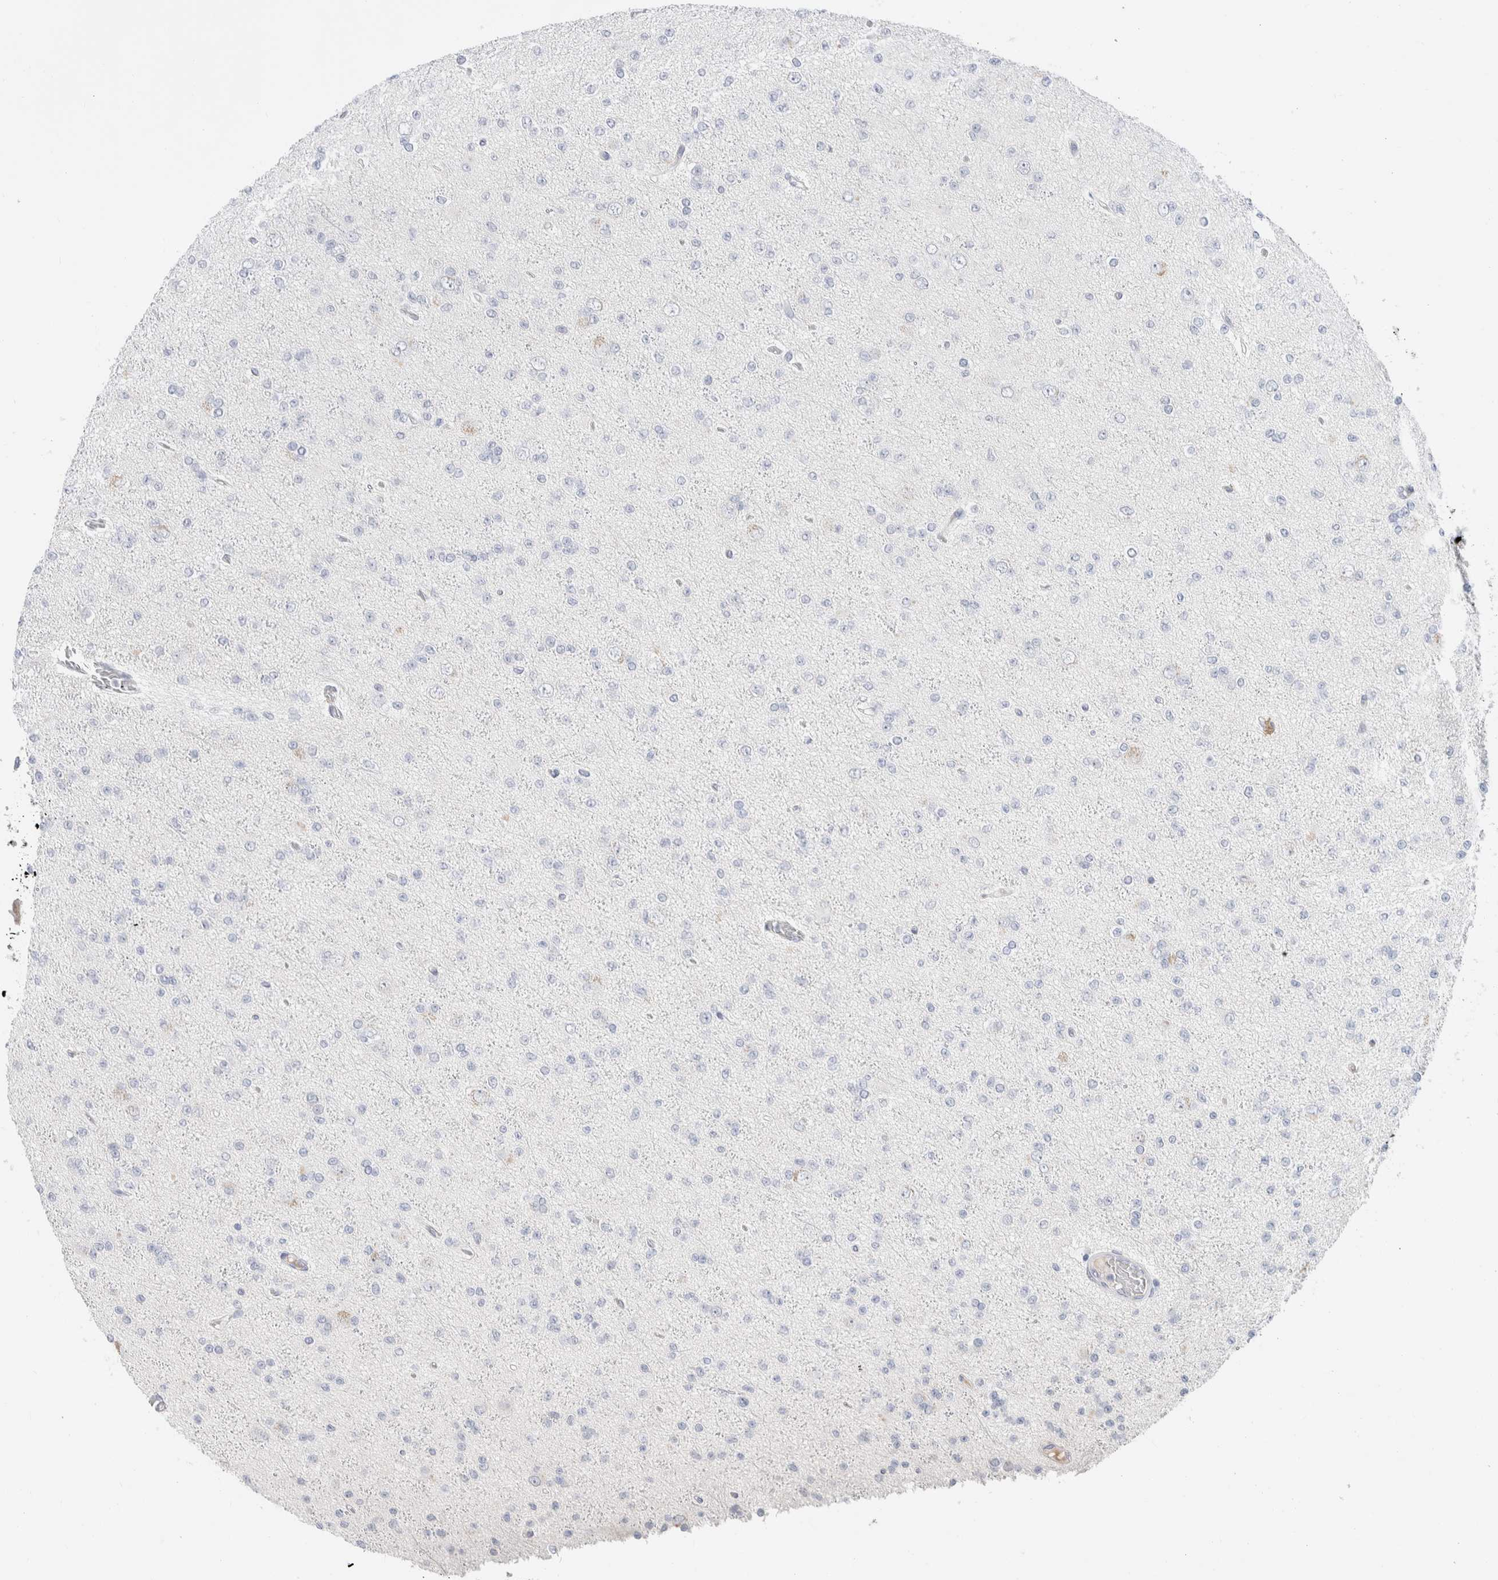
{"staining": {"intensity": "negative", "quantity": "none", "location": "none"}, "tissue": "glioma", "cell_type": "Tumor cells", "image_type": "cancer", "snomed": [{"axis": "morphology", "description": "Glioma, malignant, Low grade"}, {"axis": "topography", "description": "Brain"}], "caption": "Immunohistochemistry (IHC) histopathology image of neoplastic tissue: human low-grade glioma (malignant) stained with DAB displays no significant protein positivity in tumor cells.", "gene": "RUSF1", "patient": {"sex": "female", "age": 22}}